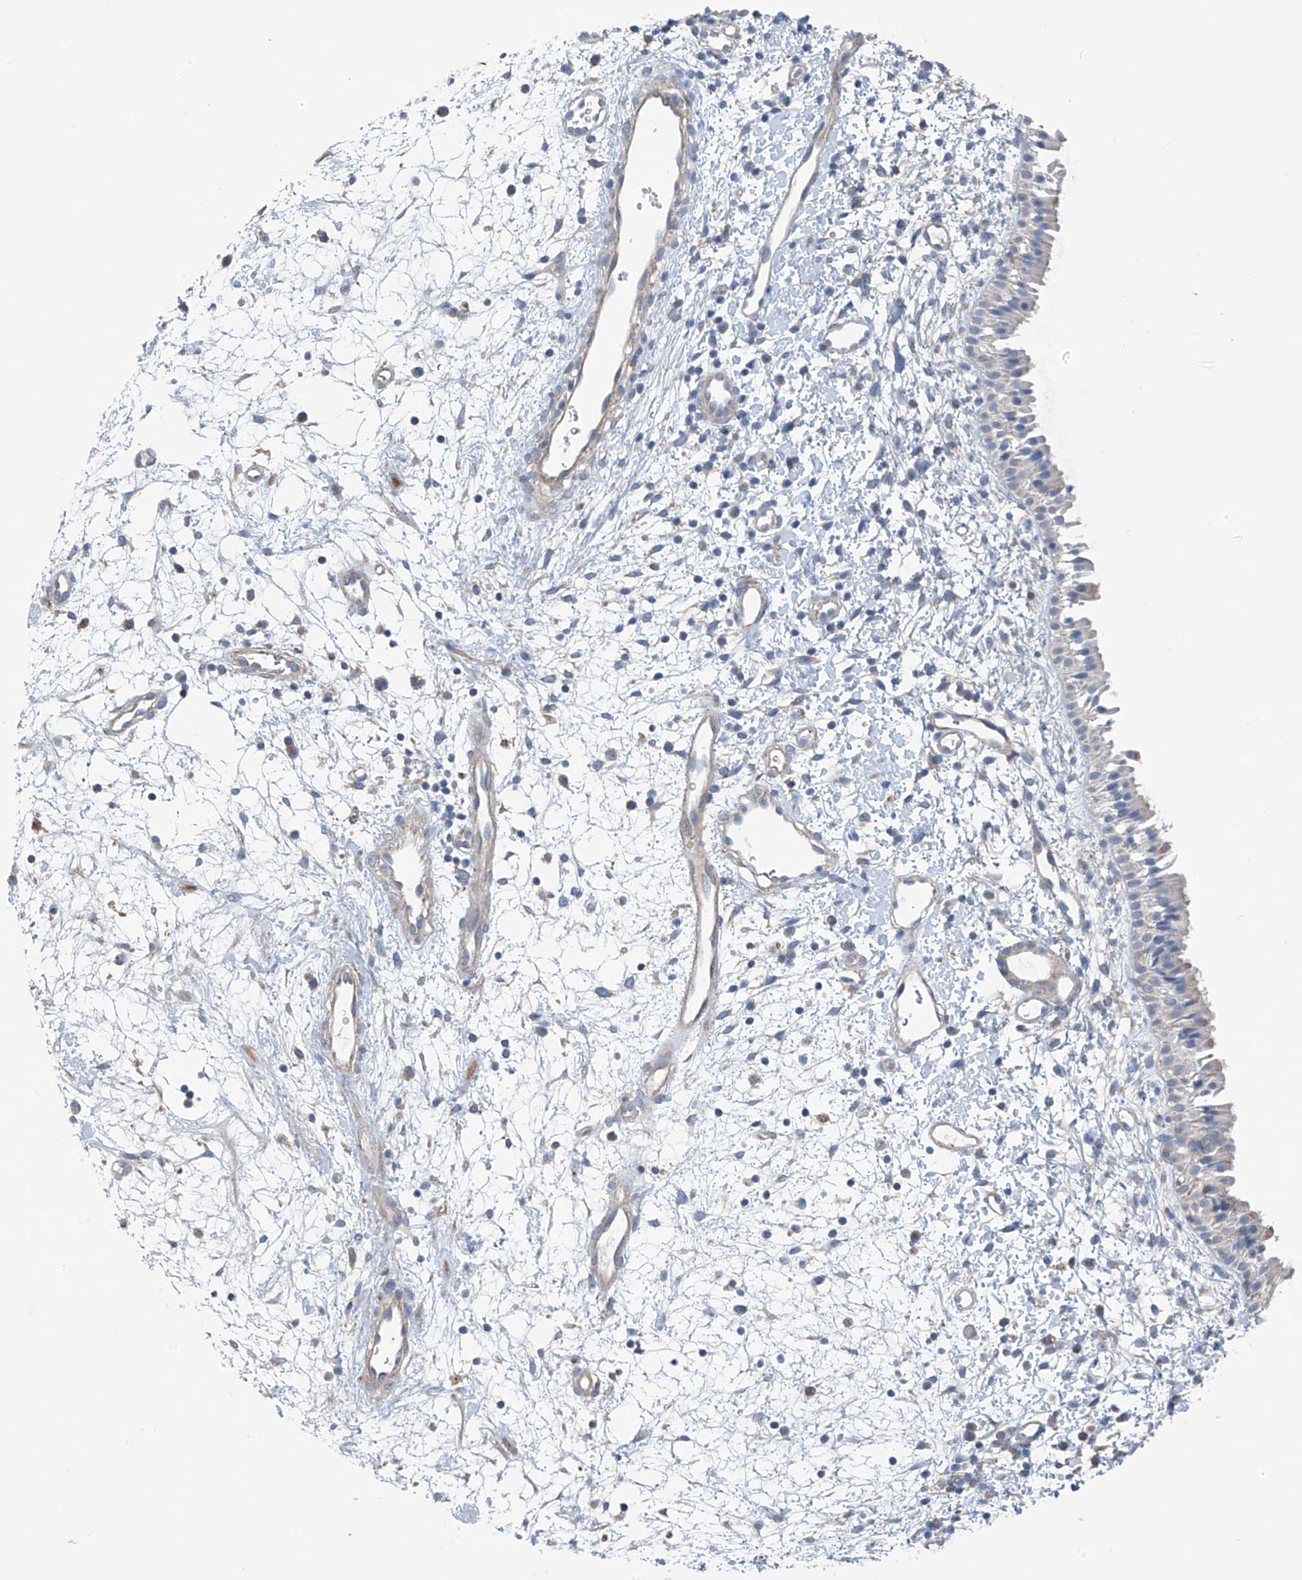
{"staining": {"intensity": "negative", "quantity": "none", "location": "none"}, "tissue": "nasopharynx", "cell_type": "Respiratory epithelial cells", "image_type": "normal", "snomed": [{"axis": "morphology", "description": "Normal tissue, NOS"}, {"axis": "topography", "description": "Nasopharynx"}], "caption": "A micrograph of nasopharynx stained for a protein shows no brown staining in respiratory epithelial cells.", "gene": "SYN3", "patient": {"sex": "male", "age": 22}}